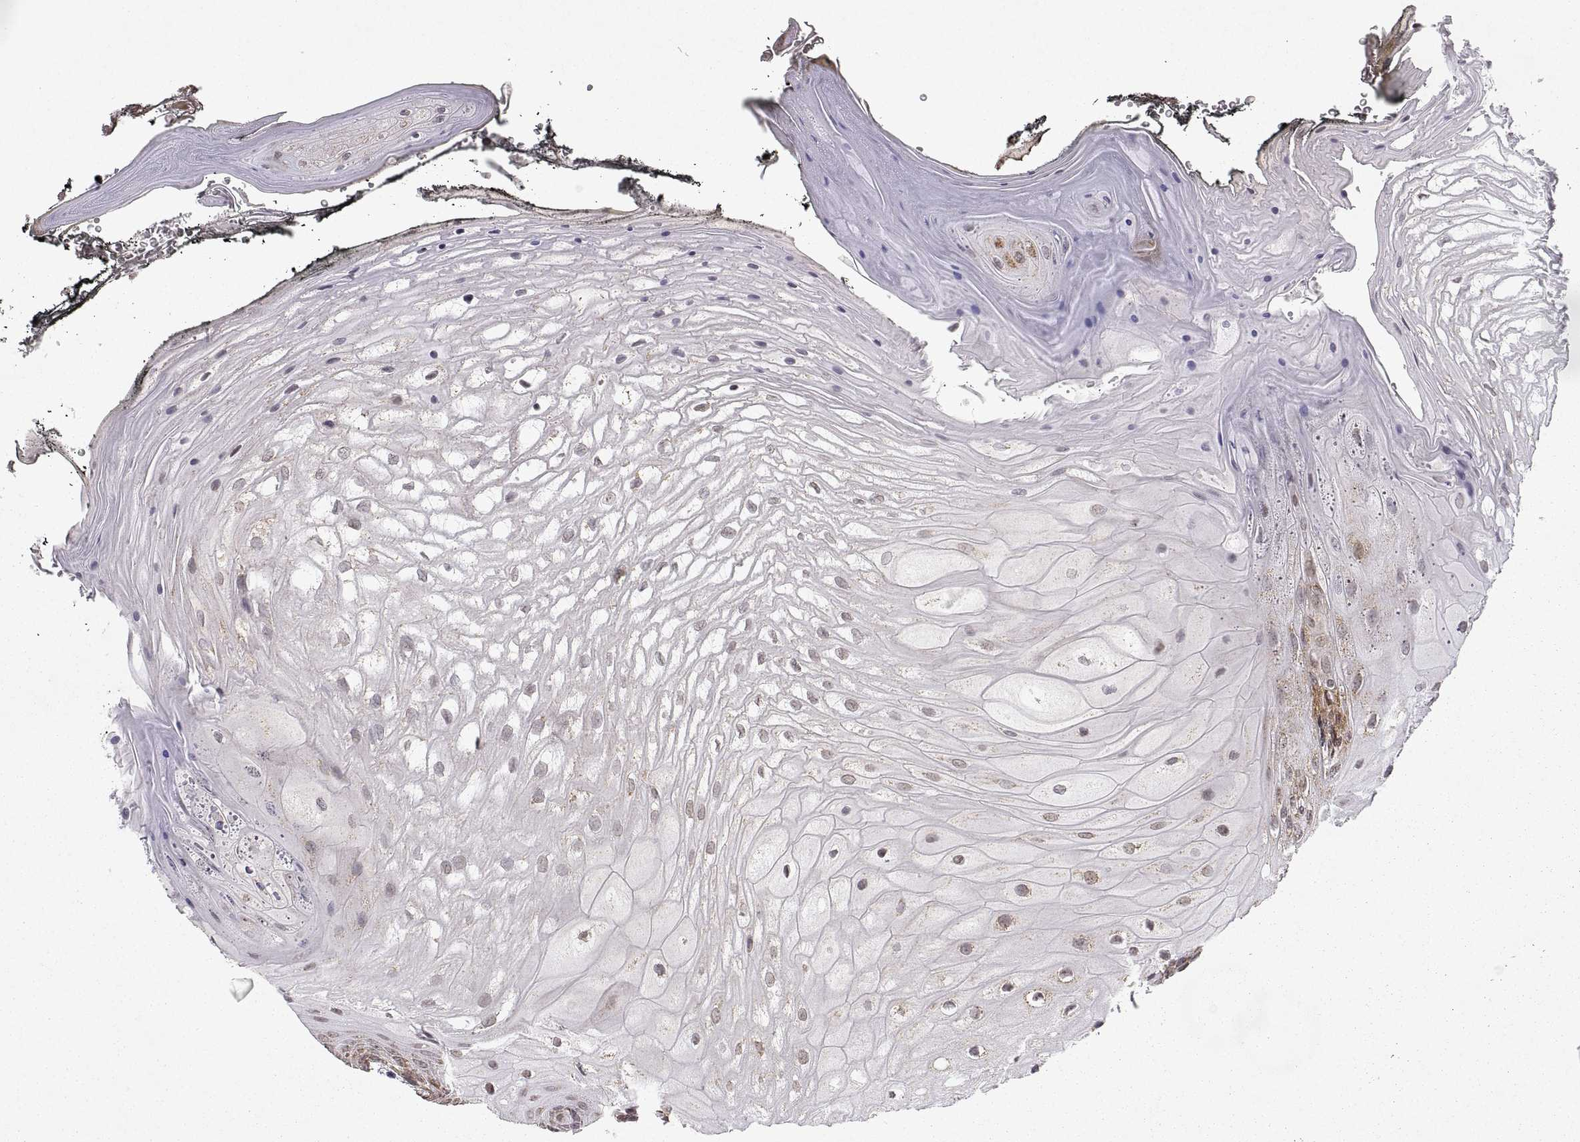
{"staining": {"intensity": "strong", "quantity": "<25%", "location": "cytoplasmic/membranous"}, "tissue": "oral mucosa", "cell_type": "Squamous epithelial cells", "image_type": "normal", "snomed": [{"axis": "morphology", "description": "Normal tissue, NOS"}, {"axis": "morphology", "description": "Squamous cell carcinoma, NOS"}, {"axis": "topography", "description": "Oral tissue"}, {"axis": "topography", "description": "Head-Neck"}], "caption": "A brown stain highlights strong cytoplasmic/membranous positivity of a protein in squamous epithelial cells of unremarkable oral mucosa. (Brightfield microscopy of DAB IHC at high magnification).", "gene": "MANBAL", "patient": {"sex": "male", "age": 65}}